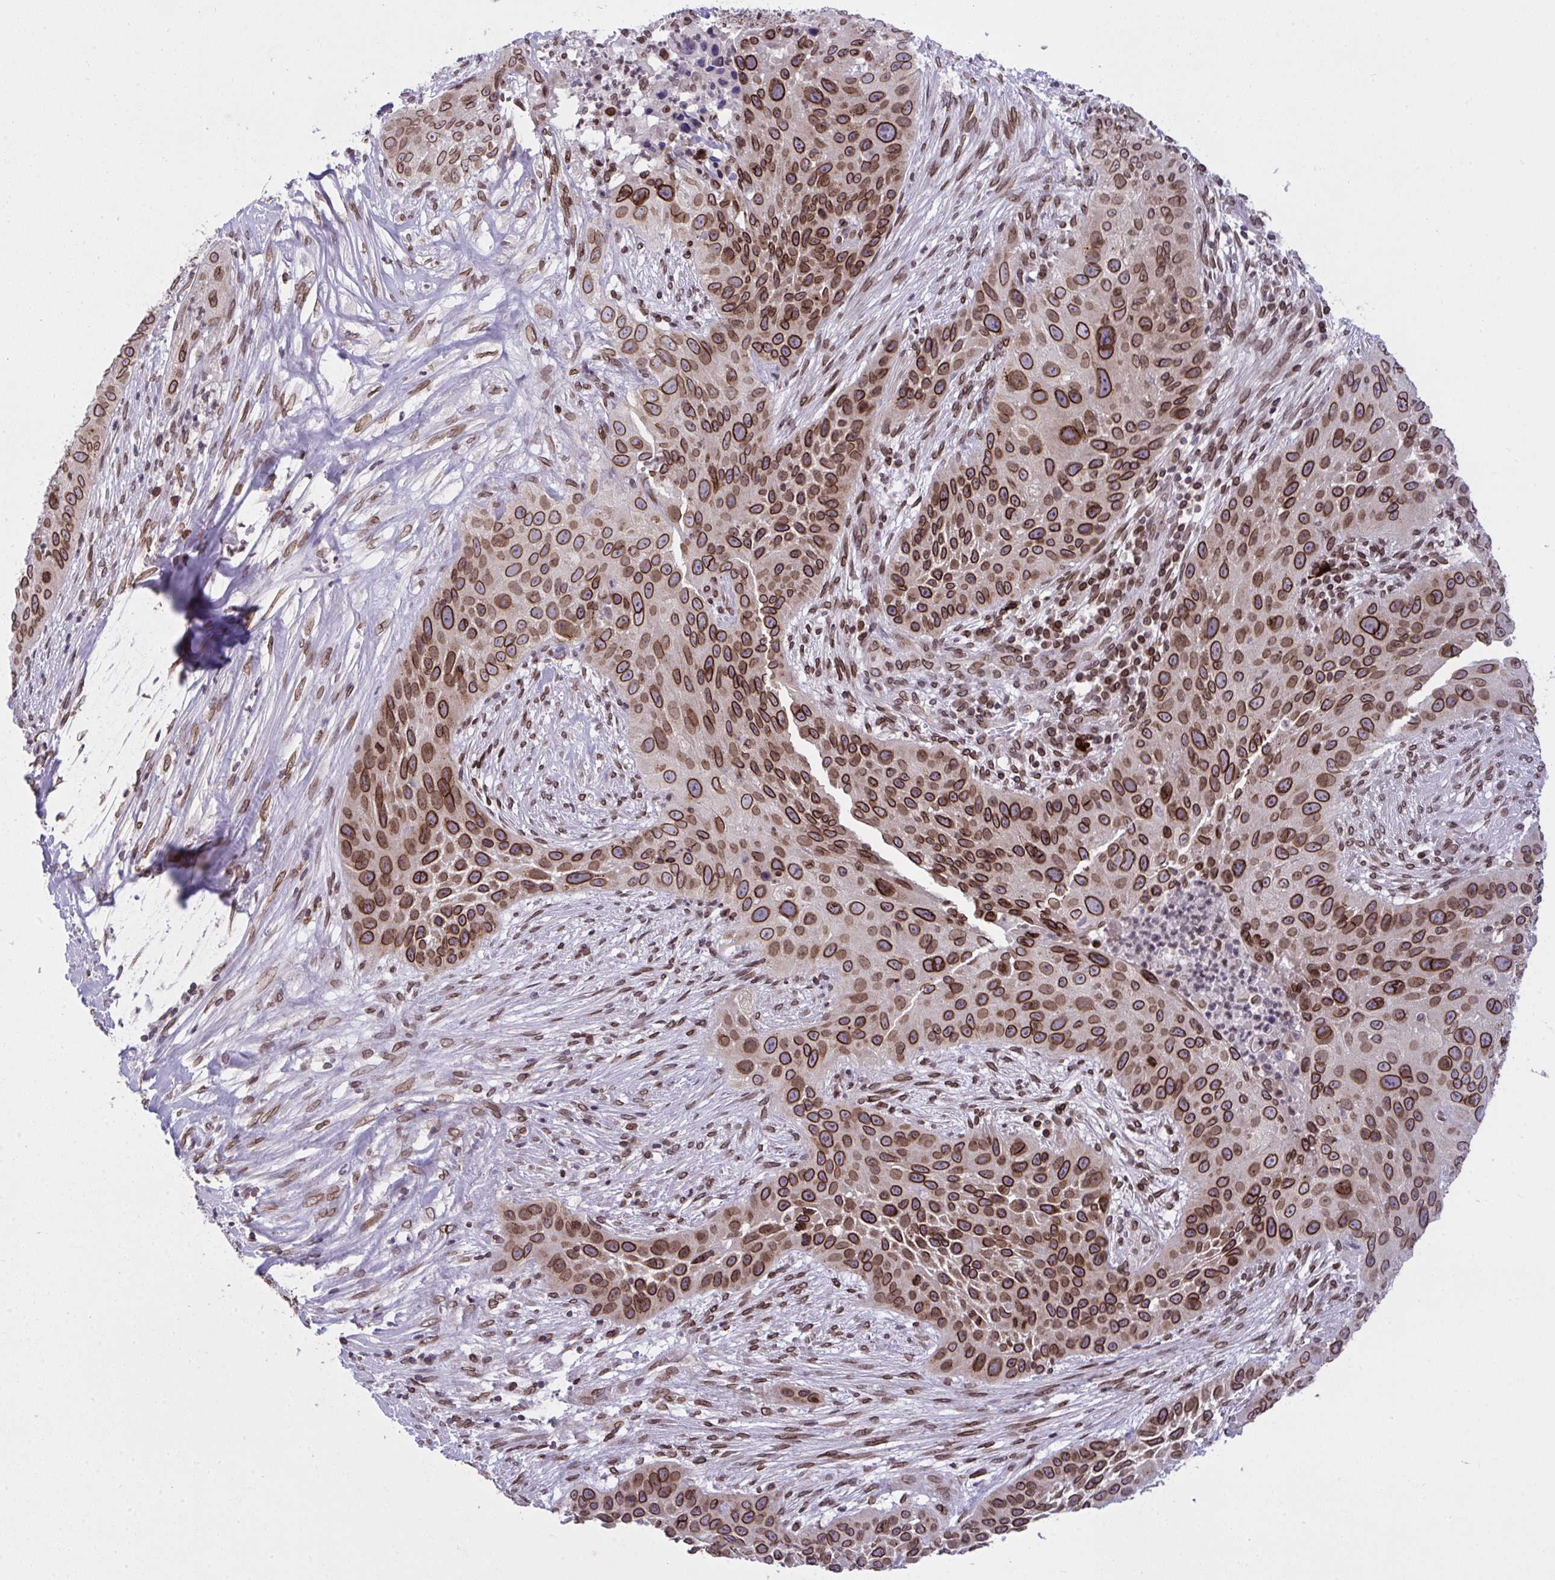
{"staining": {"intensity": "strong", "quantity": ">75%", "location": "cytoplasmic/membranous,nuclear"}, "tissue": "lung cancer", "cell_type": "Tumor cells", "image_type": "cancer", "snomed": [{"axis": "morphology", "description": "Squamous cell carcinoma, NOS"}, {"axis": "topography", "description": "Lung"}], "caption": "Protein analysis of squamous cell carcinoma (lung) tissue exhibits strong cytoplasmic/membranous and nuclear staining in about >75% of tumor cells.", "gene": "RANBP2", "patient": {"sex": "male", "age": 63}}